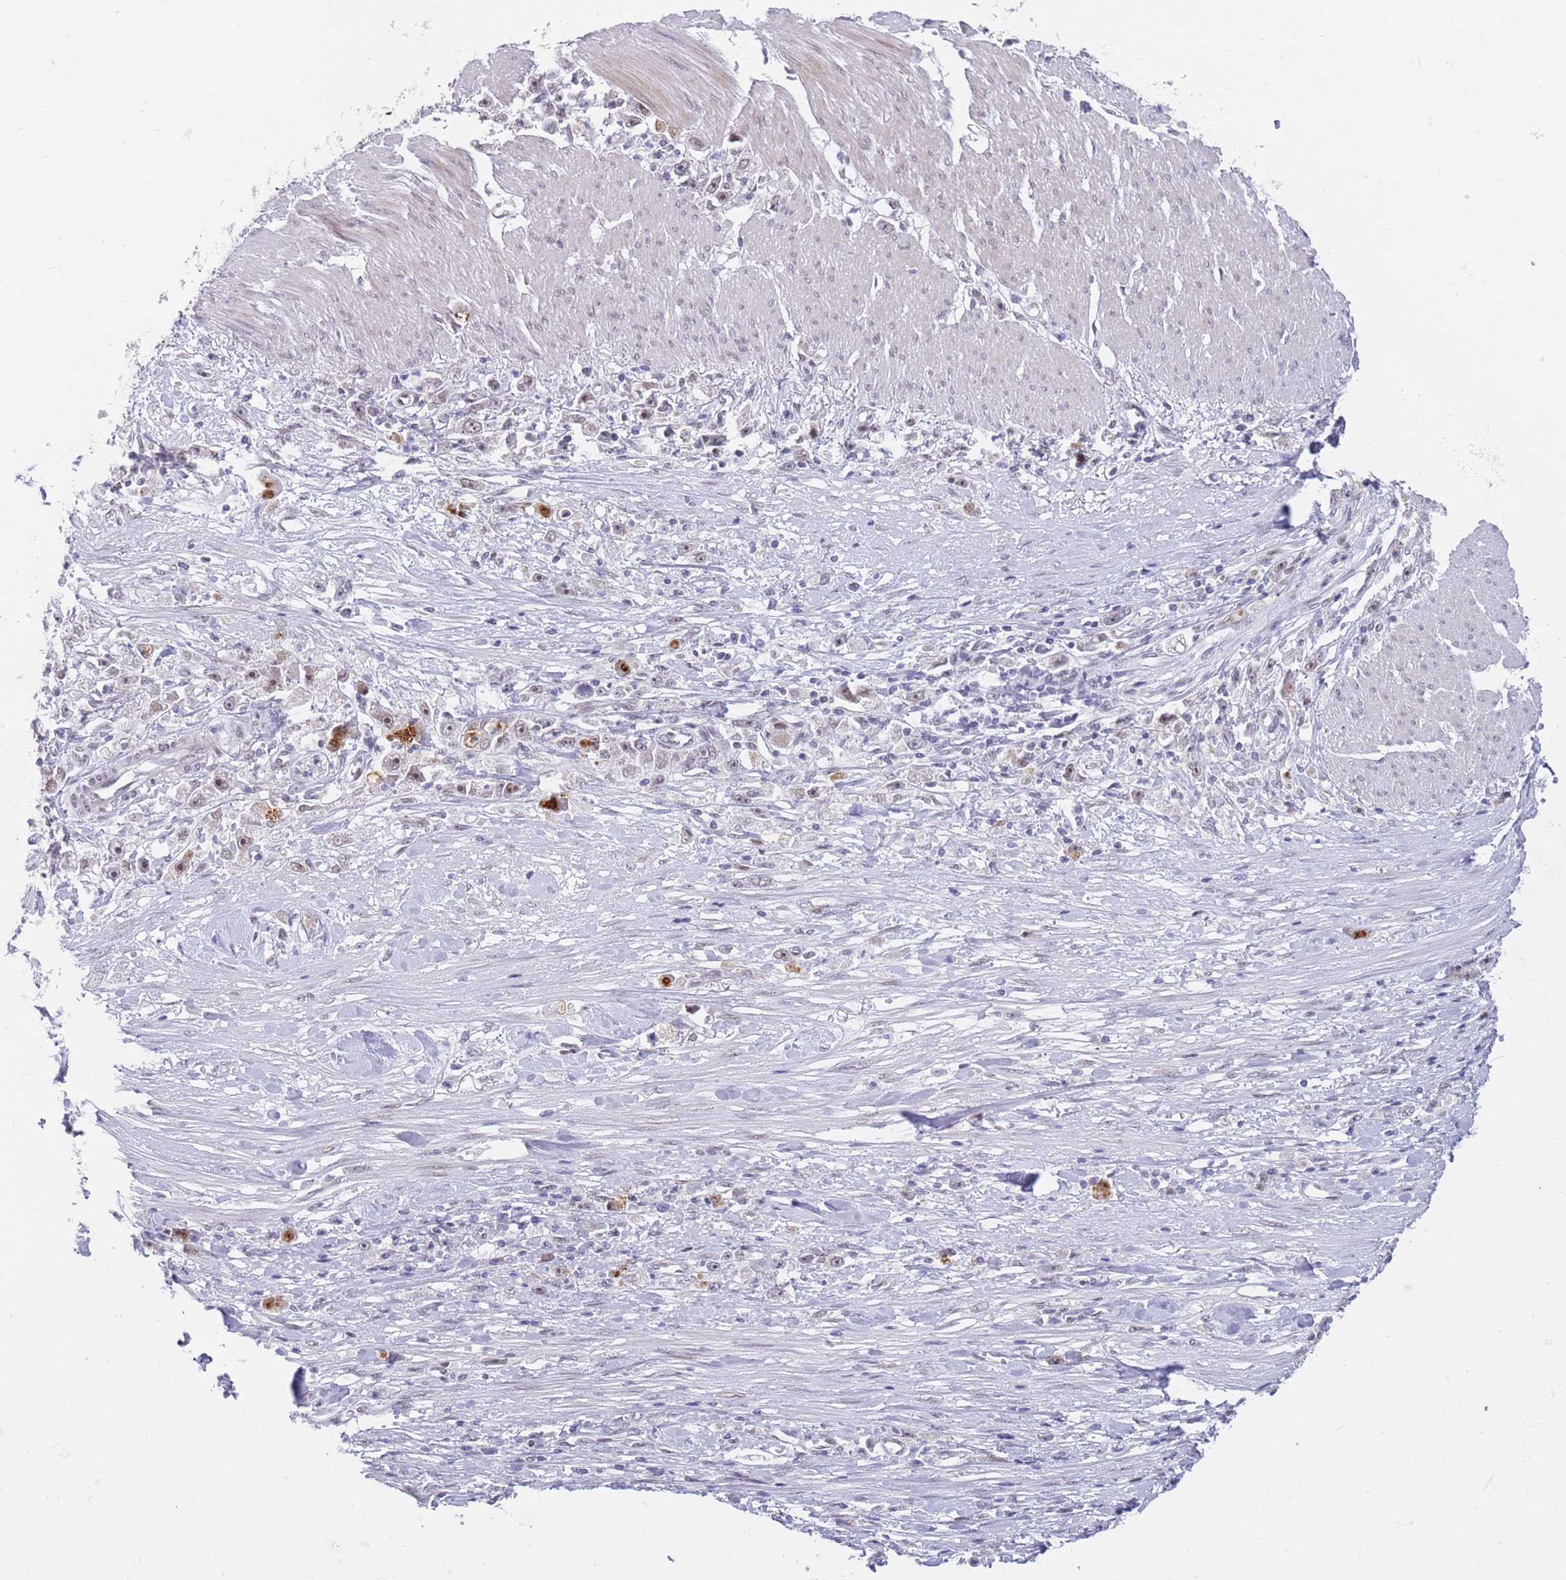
{"staining": {"intensity": "weak", "quantity": "<25%", "location": "nuclear"}, "tissue": "stomach cancer", "cell_type": "Tumor cells", "image_type": "cancer", "snomed": [{"axis": "morphology", "description": "Adenocarcinoma, NOS"}, {"axis": "topography", "description": "Stomach"}], "caption": "A photomicrograph of stomach cancer stained for a protein displays no brown staining in tumor cells.", "gene": "RFX1", "patient": {"sex": "female", "age": 59}}